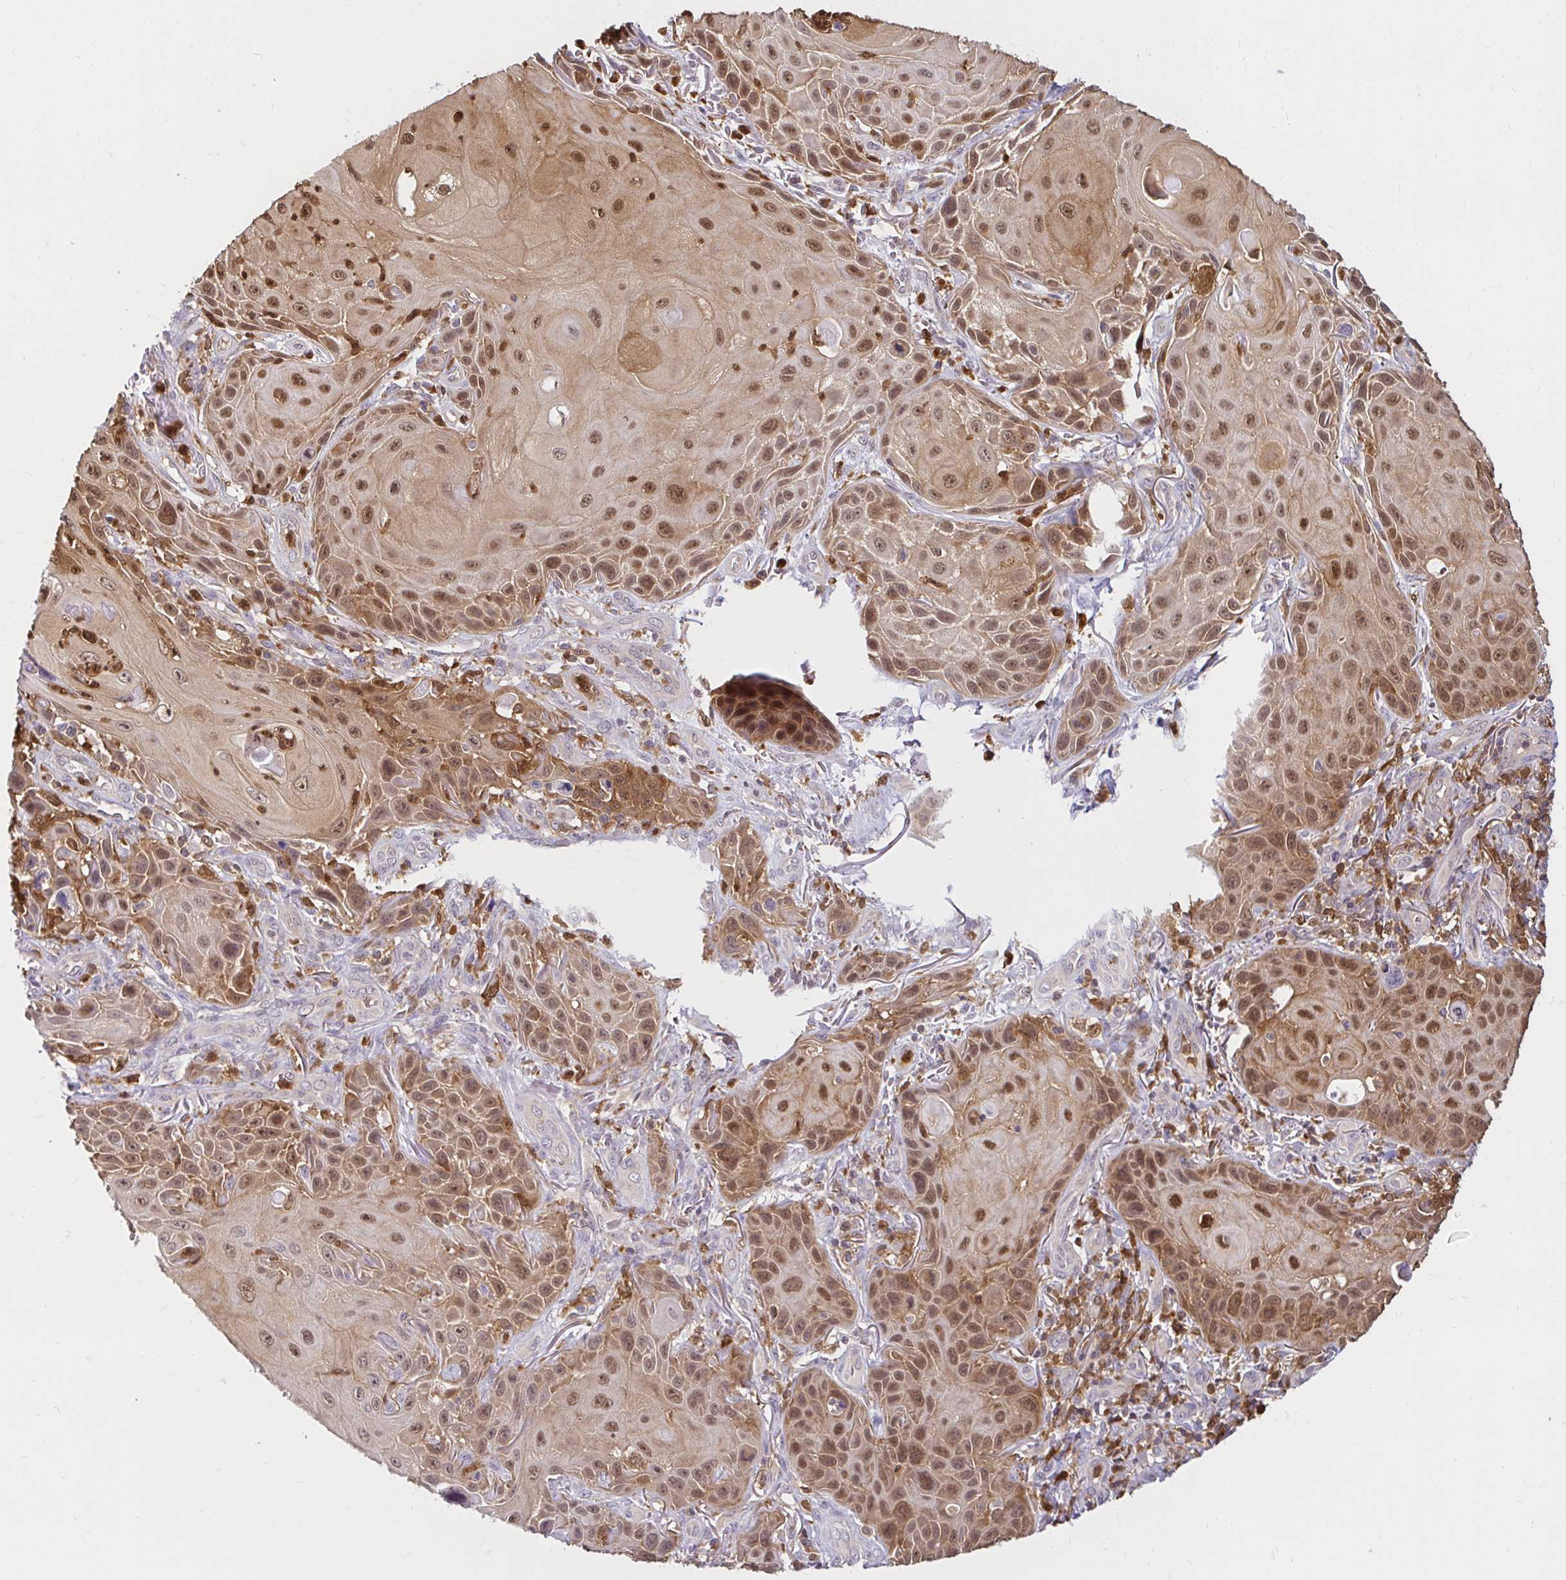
{"staining": {"intensity": "moderate", "quantity": "25%-75%", "location": "cytoplasmic/membranous,nuclear"}, "tissue": "skin cancer", "cell_type": "Tumor cells", "image_type": "cancer", "snomed": [{"axis": "morphology", "description": "Squamous cell carcinoma, NOS"}, {"axis": "topography", "description": "Skin"}], "caption": "Skin cancer stained with a brown dye shows moderate cytoplasmic/membranous and nuclear positive expression in approximately 25%-75% of tumor cells.", "gene": "PYCARD", "patient": {"sex": "female", "age": 94}}